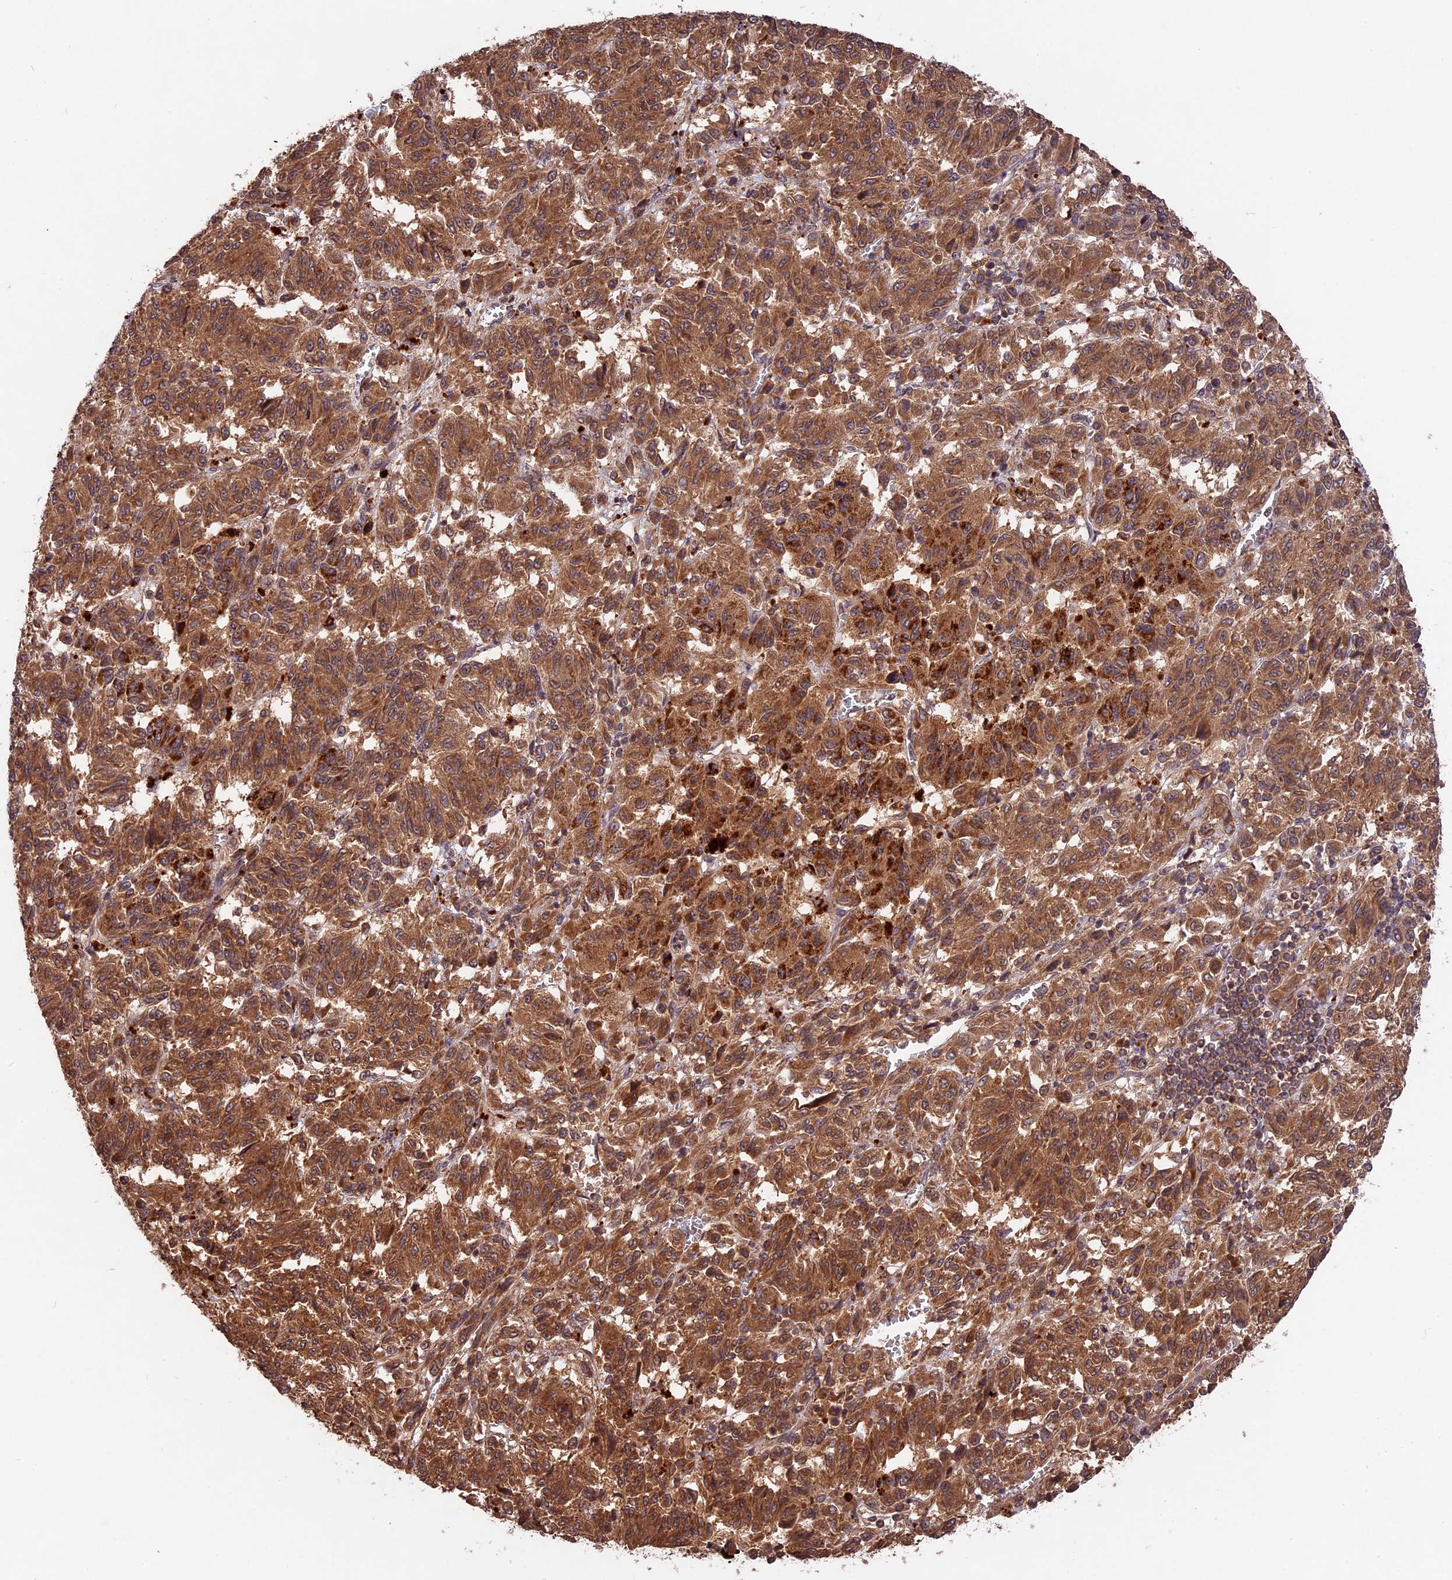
{"staining": {"intensity": "moderate", "quantity": ">75%", "location": "cytoplasmic/membranous"}, "tissue": "melanoma", "cell_type": "Tumor cells", "image_type": "cancer", "snomed": [{"axis": "morphology", "description": "Malignant melanoma, Metastatic site"}, {"axis": "topography", "description": "Lung"}], "caption": "IHC (DAB (3,3'-diaminobenzidine)) staining of malignant melanoma (metastatic site) displays moderate cytoplasmic/membranous protein positivity in approximately >75% of tumor cells.", "gene": "CHAC1", "patient": {"sex": "male", "age": 64}}